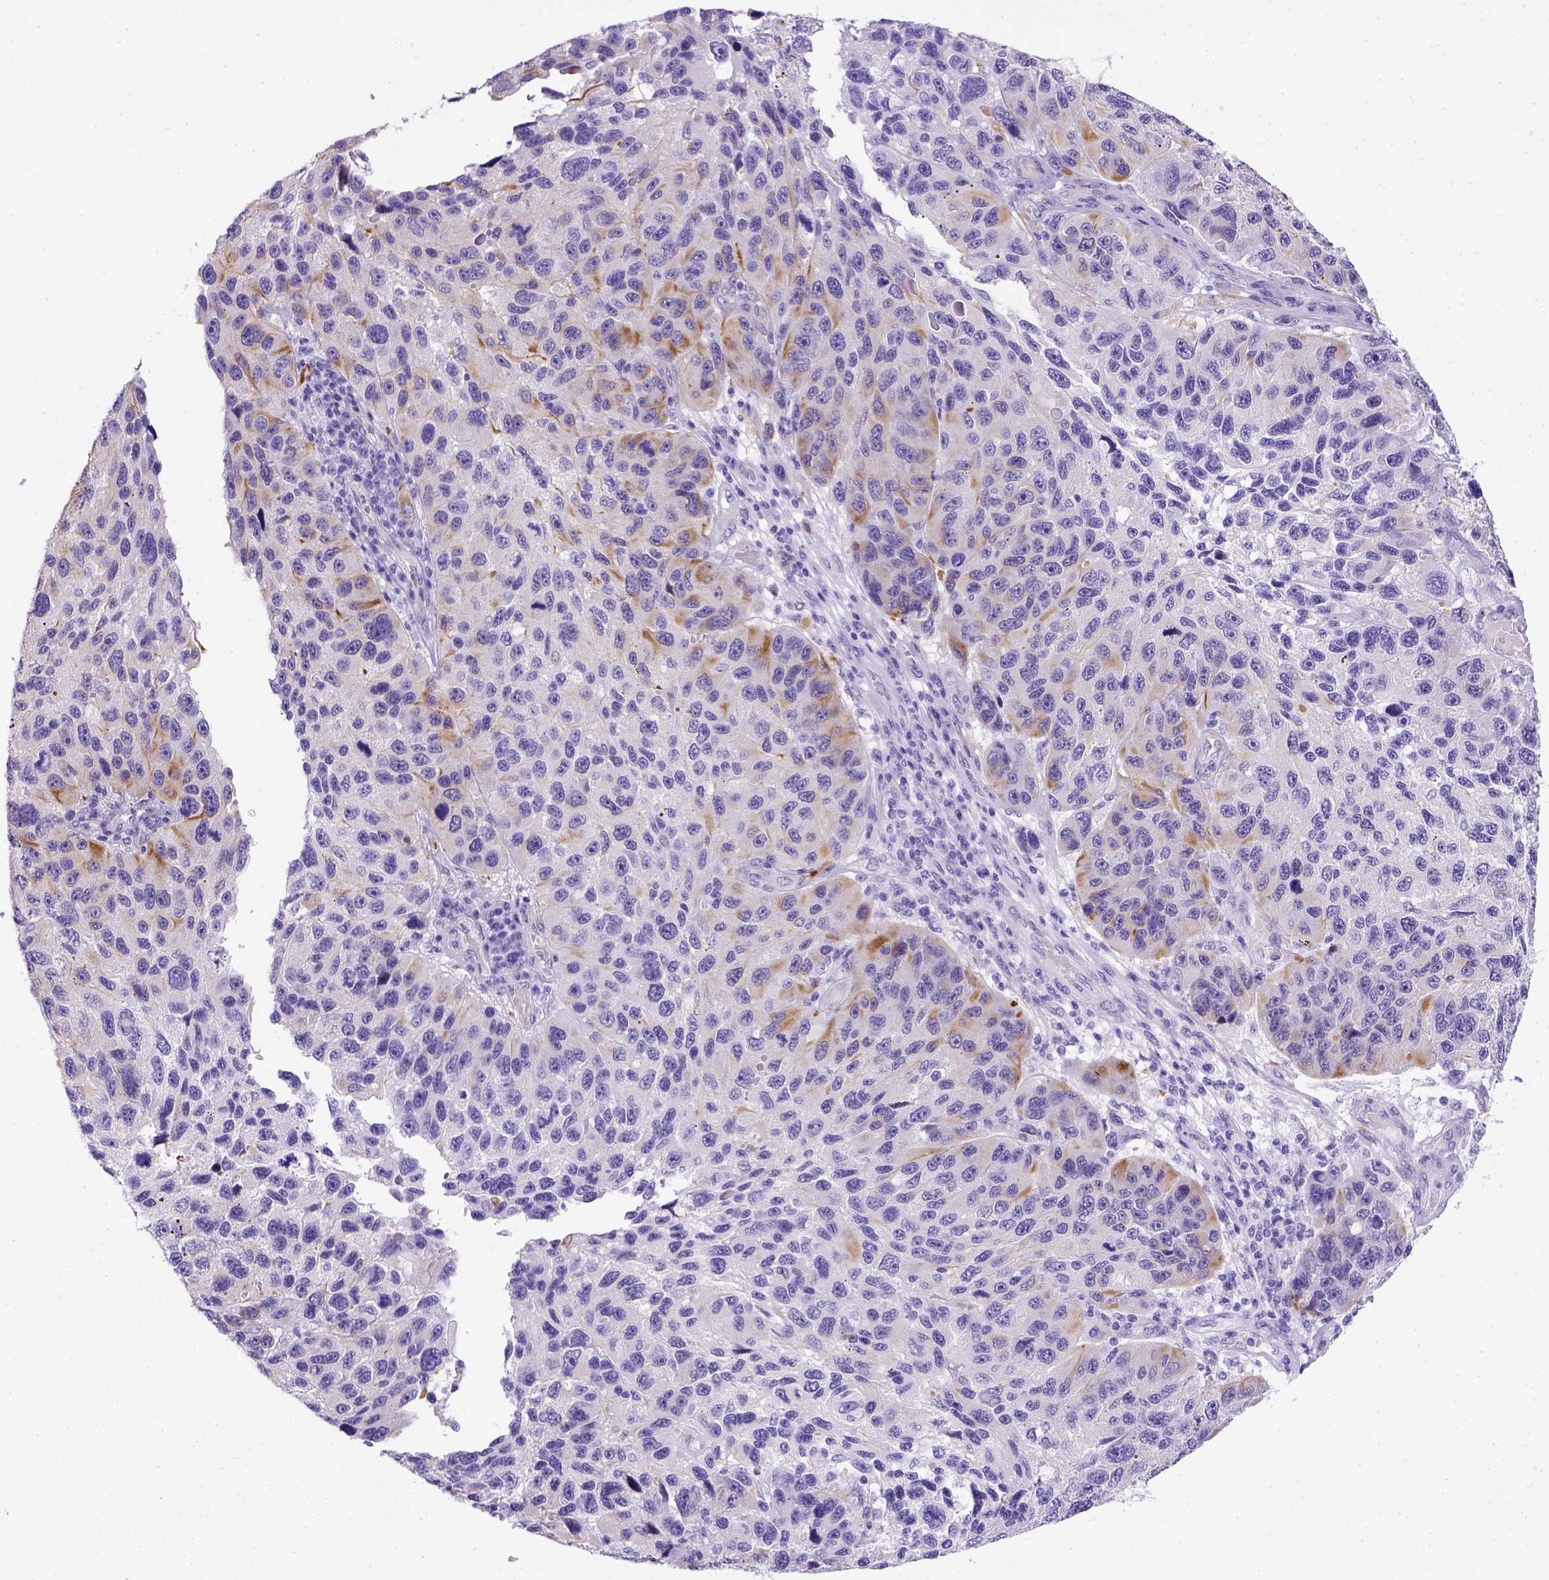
{"staining": {"intensity": "moderate", "quantity": "<25%", "location": "cytoplasmic/membranous"}, "tissue": "melanoma", "cell_type": "Tumor cells", "image_type": "cancer", "snomed": [{"axis": "morphology", "description": "Malignant melanoma, NOS"}, {"axis": "topography", "description": "Skin"}], "caption": "Brown immunohistochemical staining in malignant melanoma shows moderate cytoplasmic/membranous positivity in approximately <25% of tumor cells.", "gene": "ADAM12", "patient": {"sex": "male", "age": 53}}